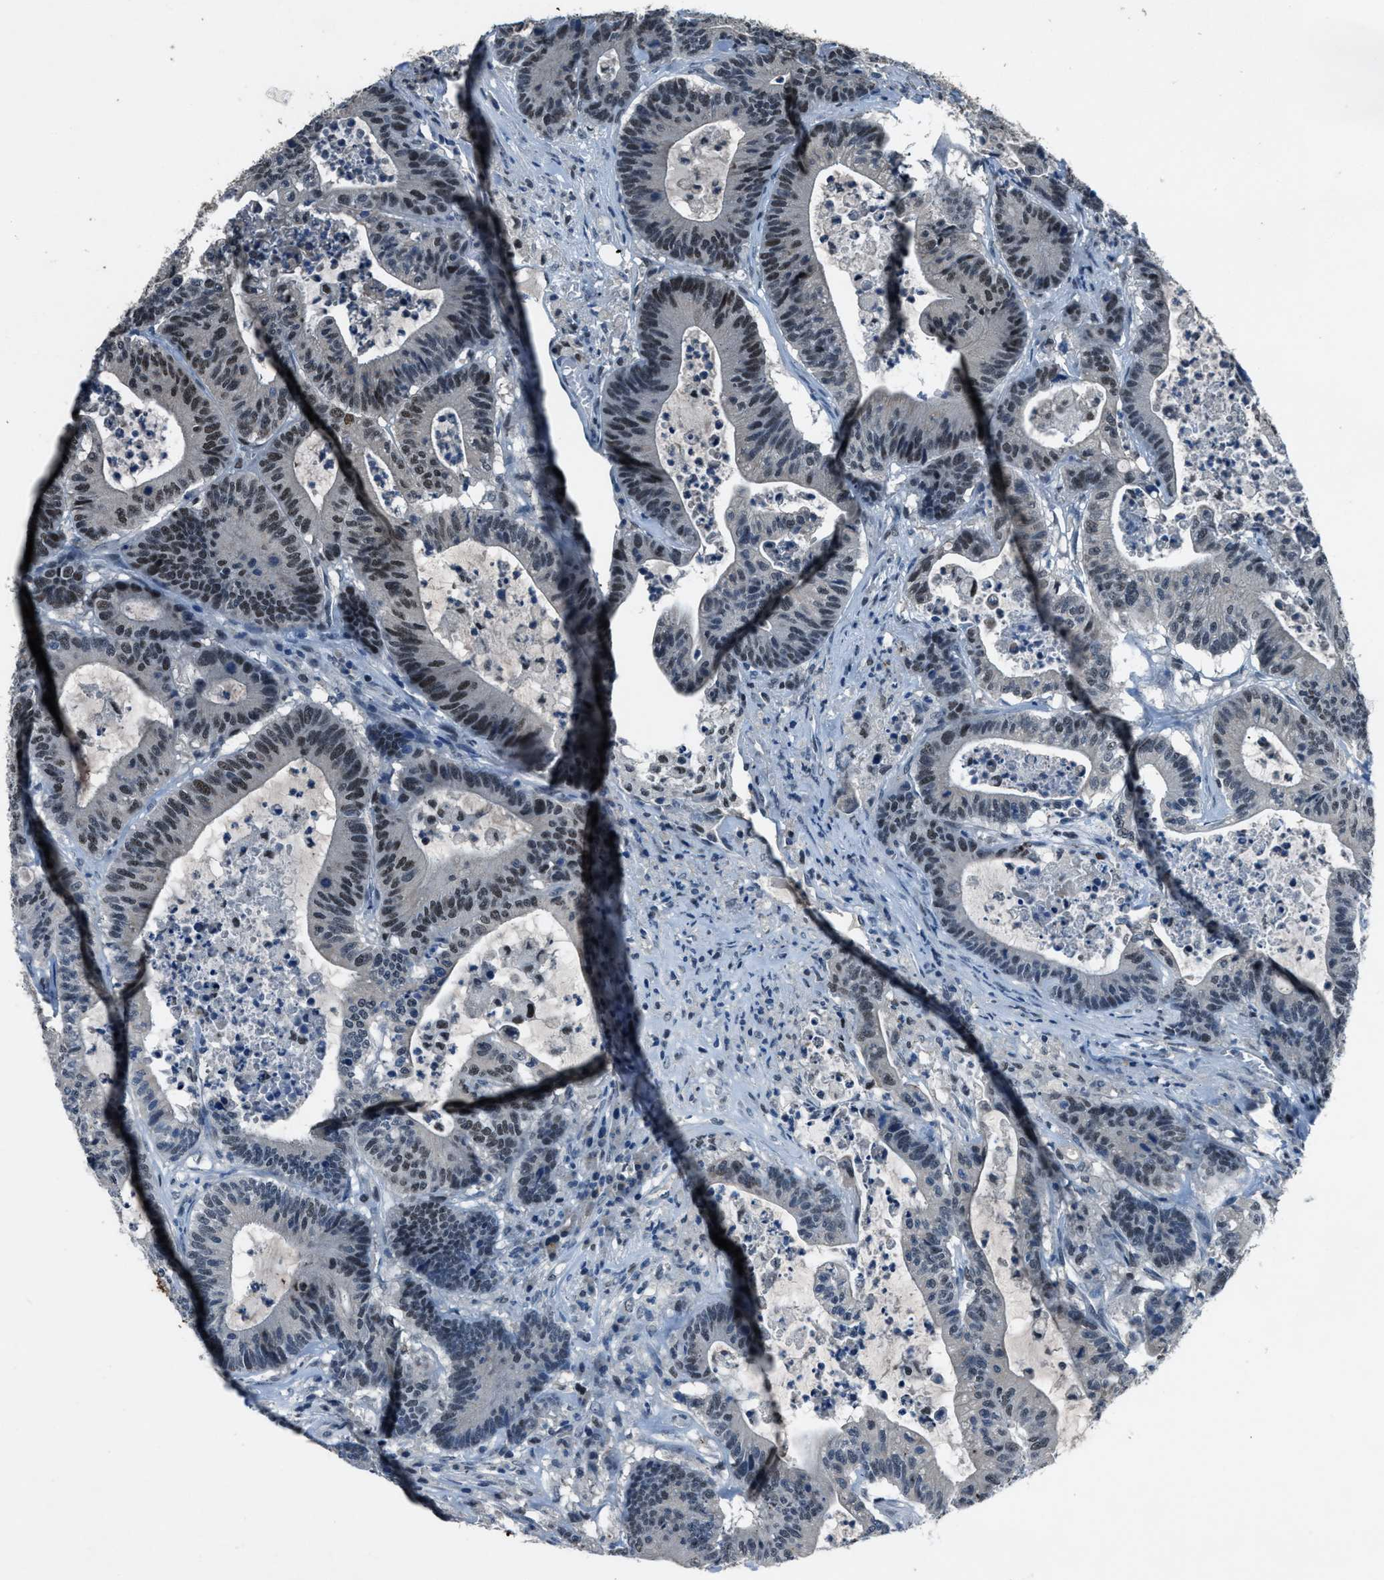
{"staining": {"intensity": "moderate", "quantity": "25%-75%", "location": "nuclear"}, "tissue": "colorectal cancer", "cell_type": "Tumor cells", "image_type": "cancer", "snomed": [{"axis": "morphology", "description": "Adenocarcinoma, NOS"}, {"axis": "topography", "description": "Colon"}], "caption": "This micrograph reveals colorectal cancer (adenocarcinoma) stained with IHC to label a protein in brown. The nuclear of tumor cells show moderate positivity for the protein. Nuclei are counter-stained blue.", "gene": "DUSP19", "patient": {"sex": "female", "age": 84}}